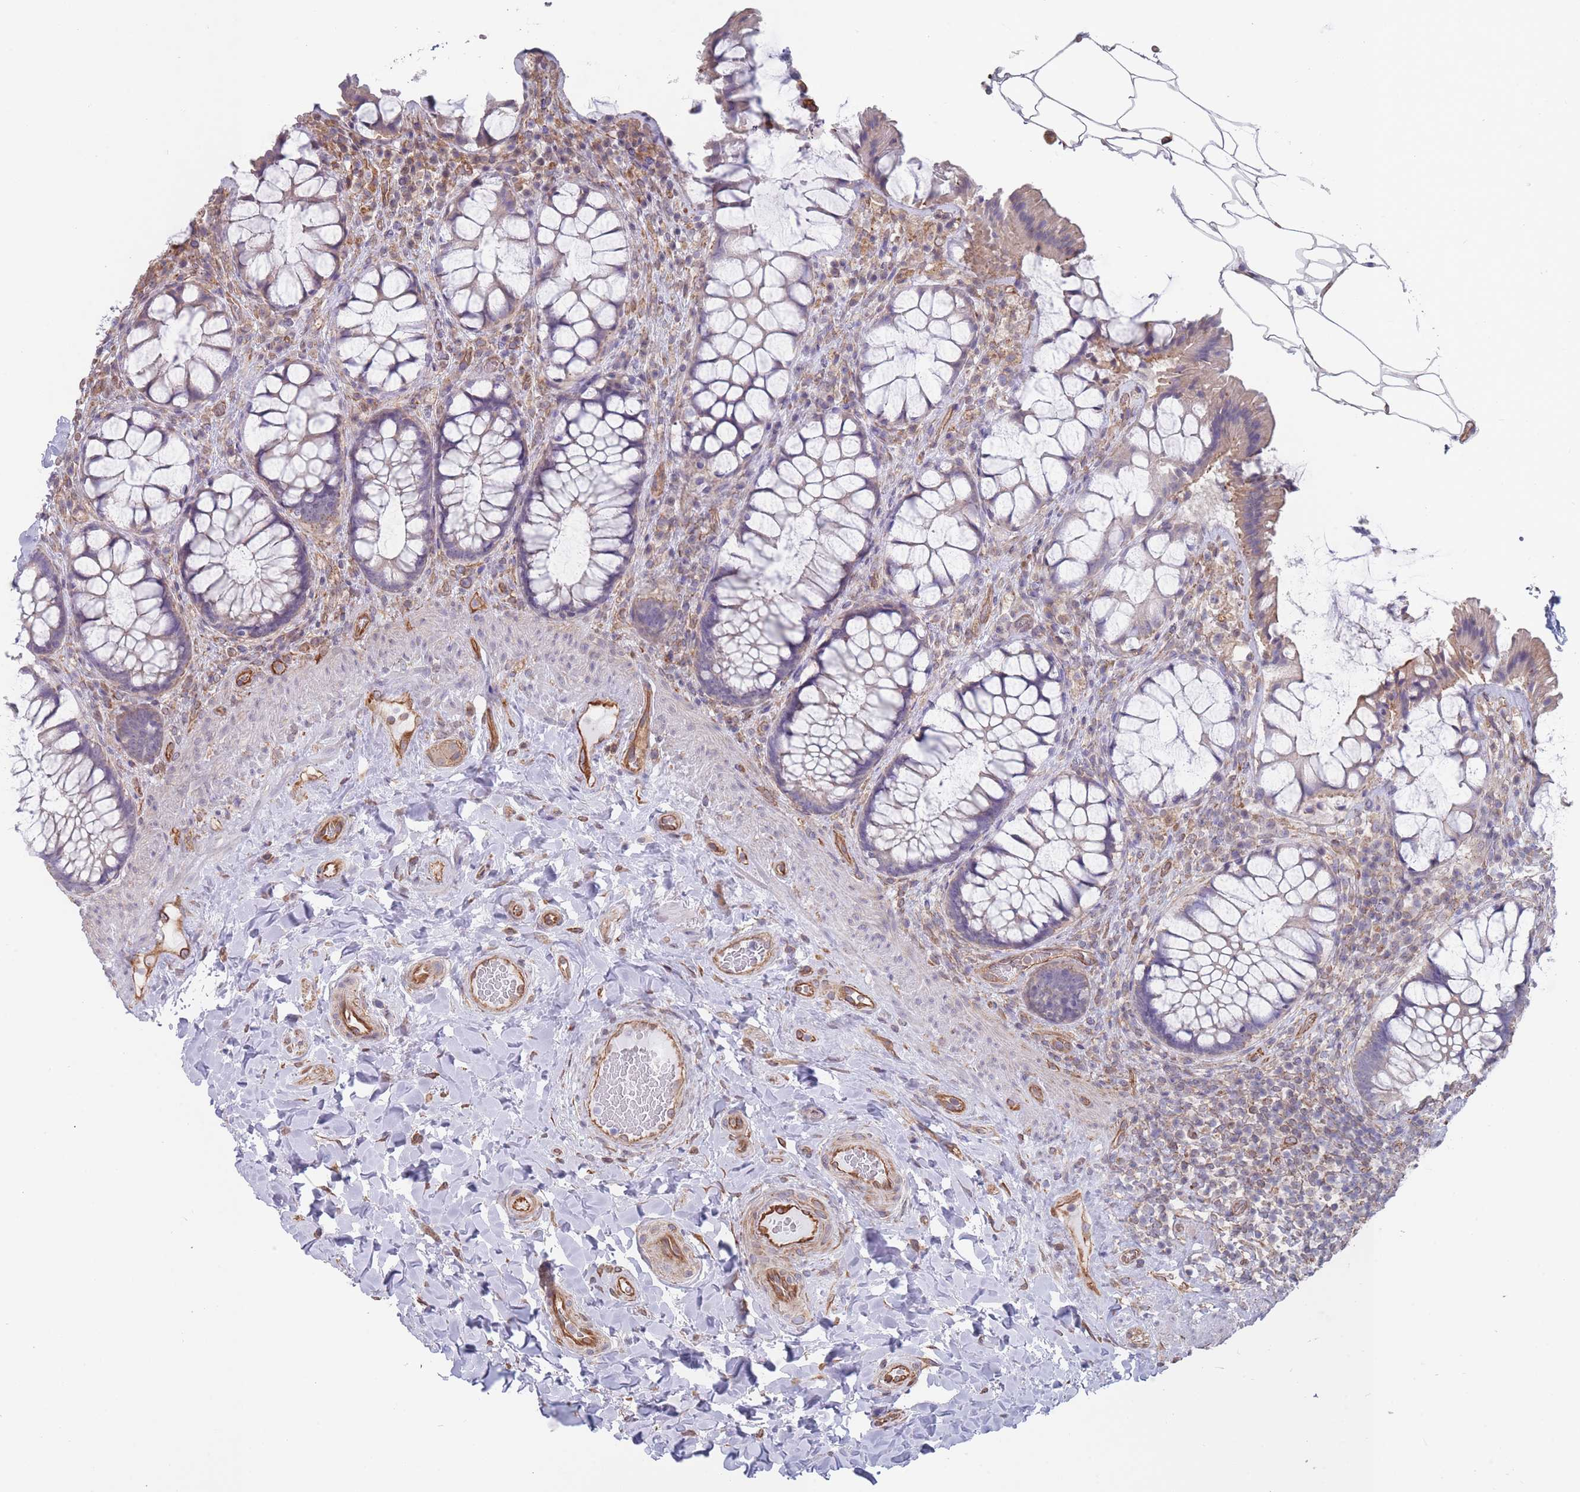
{"staining": {"intensity": "weak", "quantity": "25%-75%", "location": "cytoplasmic/membranous"}, "tissue": "rectum", "cell_type": "Glandular cells", "image_type": "normal", "snomed": [{"axis": "morphology", "description": "Normal tissue, NOS"}, {"axis": "topography", "description": "Rectum"}], "caption": "Protein staining by immunohistochemistry (IHC) exhibits weak cytoplasmic/membranous expression in approximately 25%-75% of glandular cells in benign rectum. The staining is performed using DAB brown chromogen to label protein expression. The nuclei are counter-stained blue using hematoxylin.", "gene": "SLC1A6", "patient": {"sex": "female", "age": 58}}